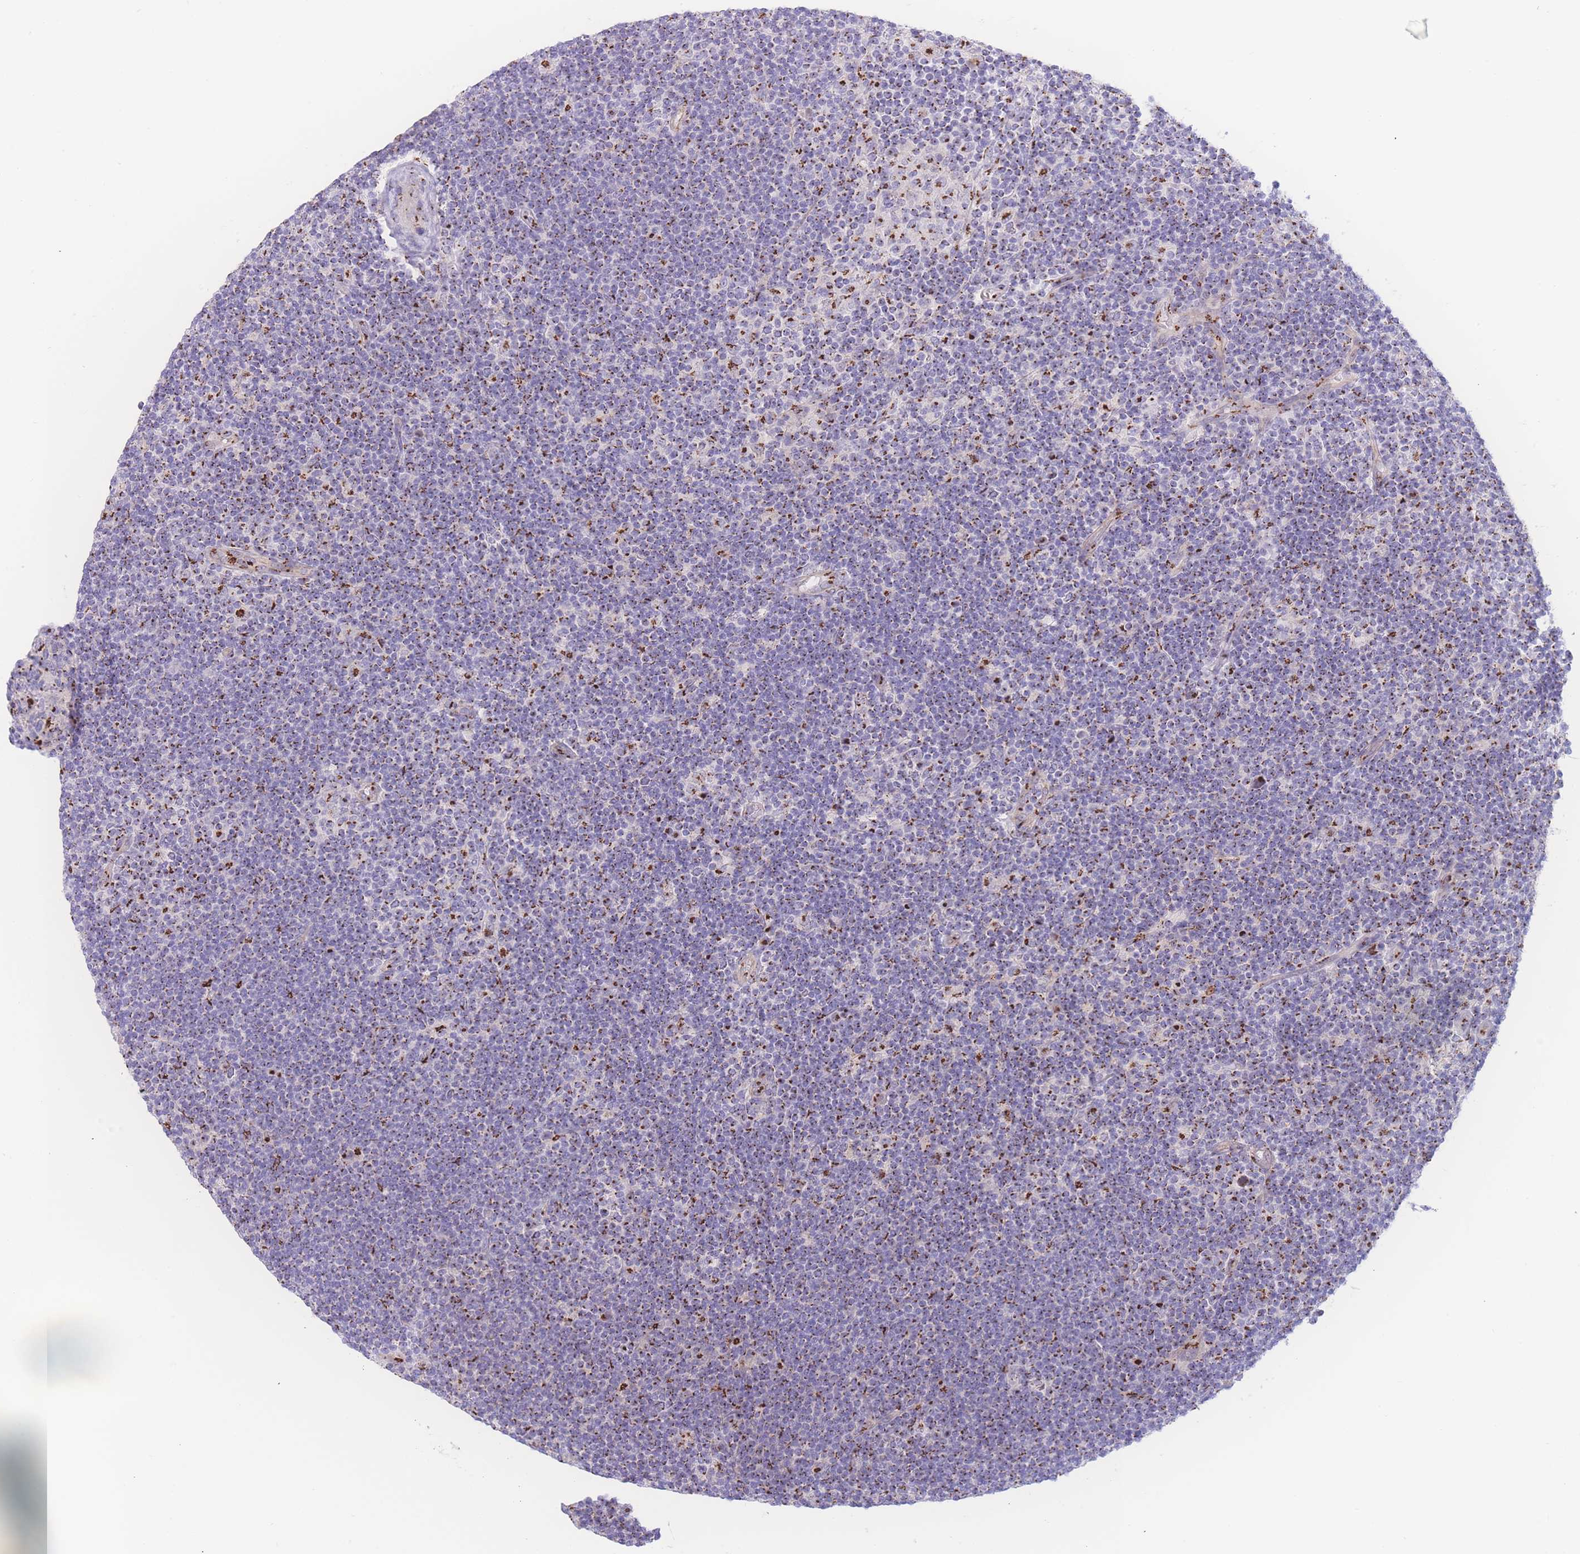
{"staining": {"intensity": "strong", "quantity": "25%-75%", "location": "cytoplasmic/membranous"}, "tissue": "lymphoma", "cell_type": "Tumor cells", "image_type": "cancer", "snomed": [{"axis": "morphology", "description": "Hodgkin's disease, NOS"}, {"axis": "topography", "description": "Lymph node"}], "caption": "Protein analysis of Hodgkin's disease tissue reveals strong cytoplasmic/membranous positivity in about 25%-75% of tumor cells. Using DAB (3,3'-diaminobenzidine) (brown) and hematoxylin (blue) stains, captured at high magnification using brightfield microscopy.", "gene": "GOLM2", "patient": {"sex": "female", "age": 57}}